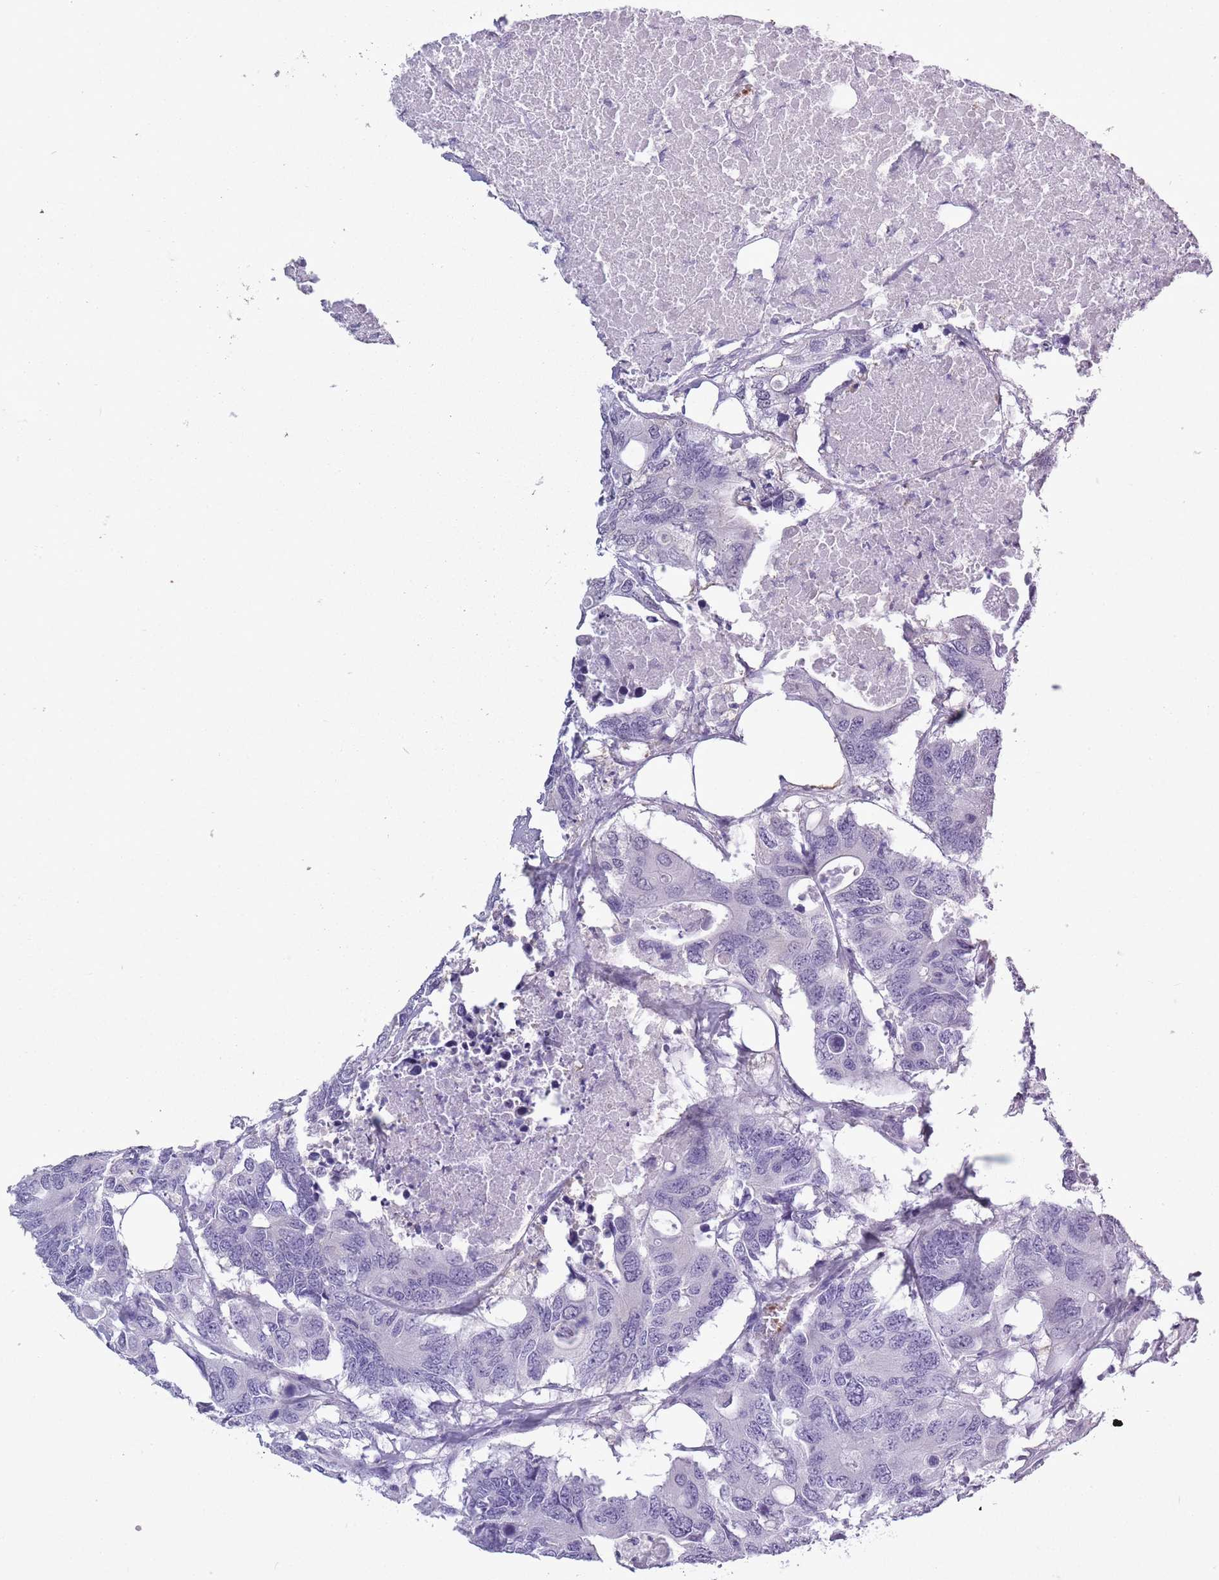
{"staining": {"intensity": "negative", "quantity": "none", "location": "none"}, "tissue": "colorectal cancer", "cell_type": "Tumor cells", "image_type": "cancer", "snomed": [{"axis": "morphology", "description": "Adenocarcinoma, NOS"}, {"axis": "topography", "description": "Colon"}], "caption": "Protein analysis of colorectal cancer shows no significant positivity in tumor cells.", "gene": "OR7C1", "patient": {"sex": "male", "age": 71}}